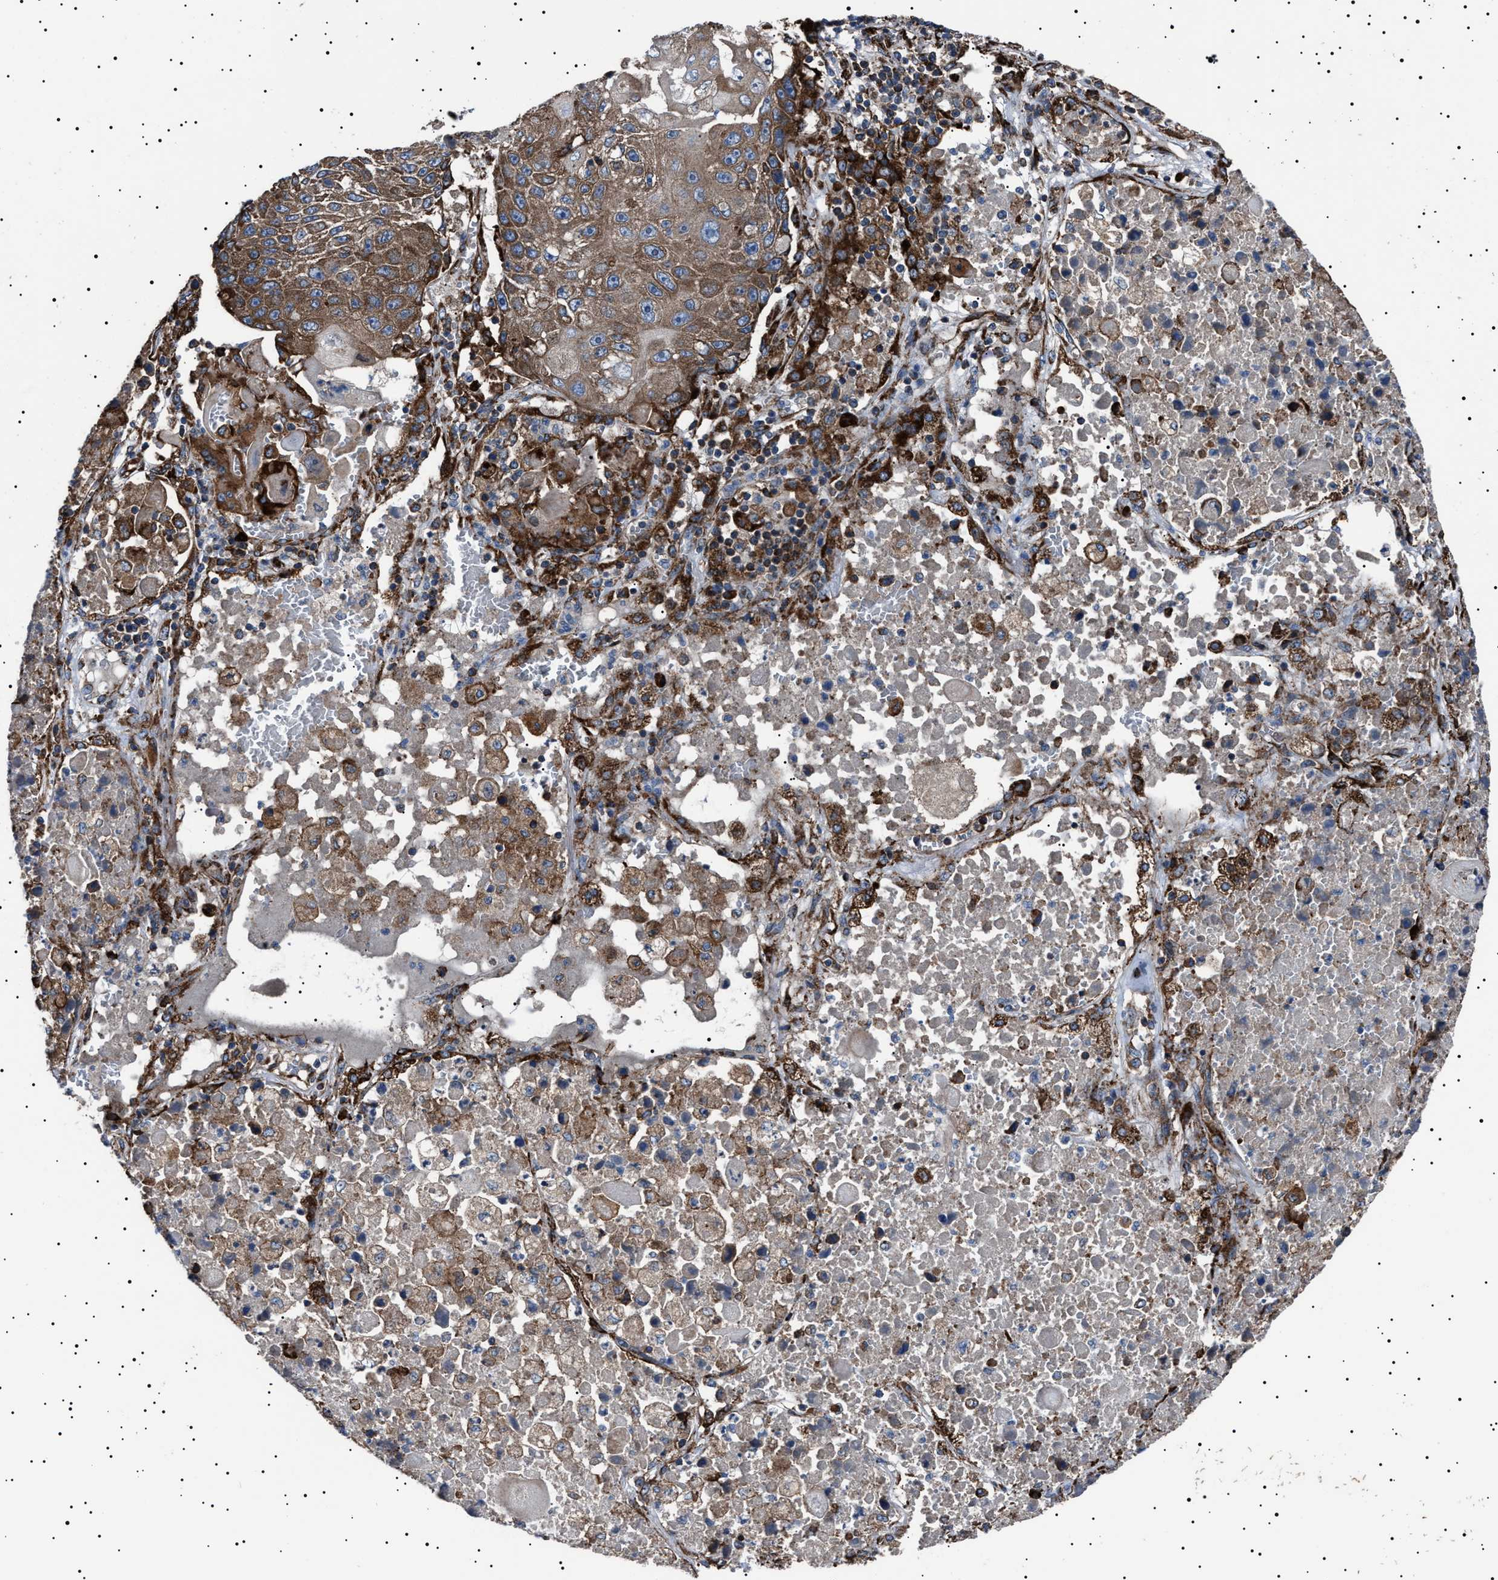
{"staining": {"intensity": "moderate", "quantity": ">75%", "location": "cytoplasmic/membranous"}, "tissue": "lung cancer", "cell_type": "Tumor cells", "image_type": "cancer", "snomed": [{"axis": "morphology", "description": "Squamous cell carcinoma, NOS"}, {"axis": "topography", "description": "Lung"}], "caption": "DAB immunohistochemical staining of lung squamous cell carcinoma reveals moderate cytoplasmic/membranous protein staining in about >75% of tumor cells. Using DAB (brown) and hematoxylin (blue) stains, captured at high magnification using brightfield microscopy.", "gene": "TOP1MT", "patient": {"sex": "male", "age": 61}}